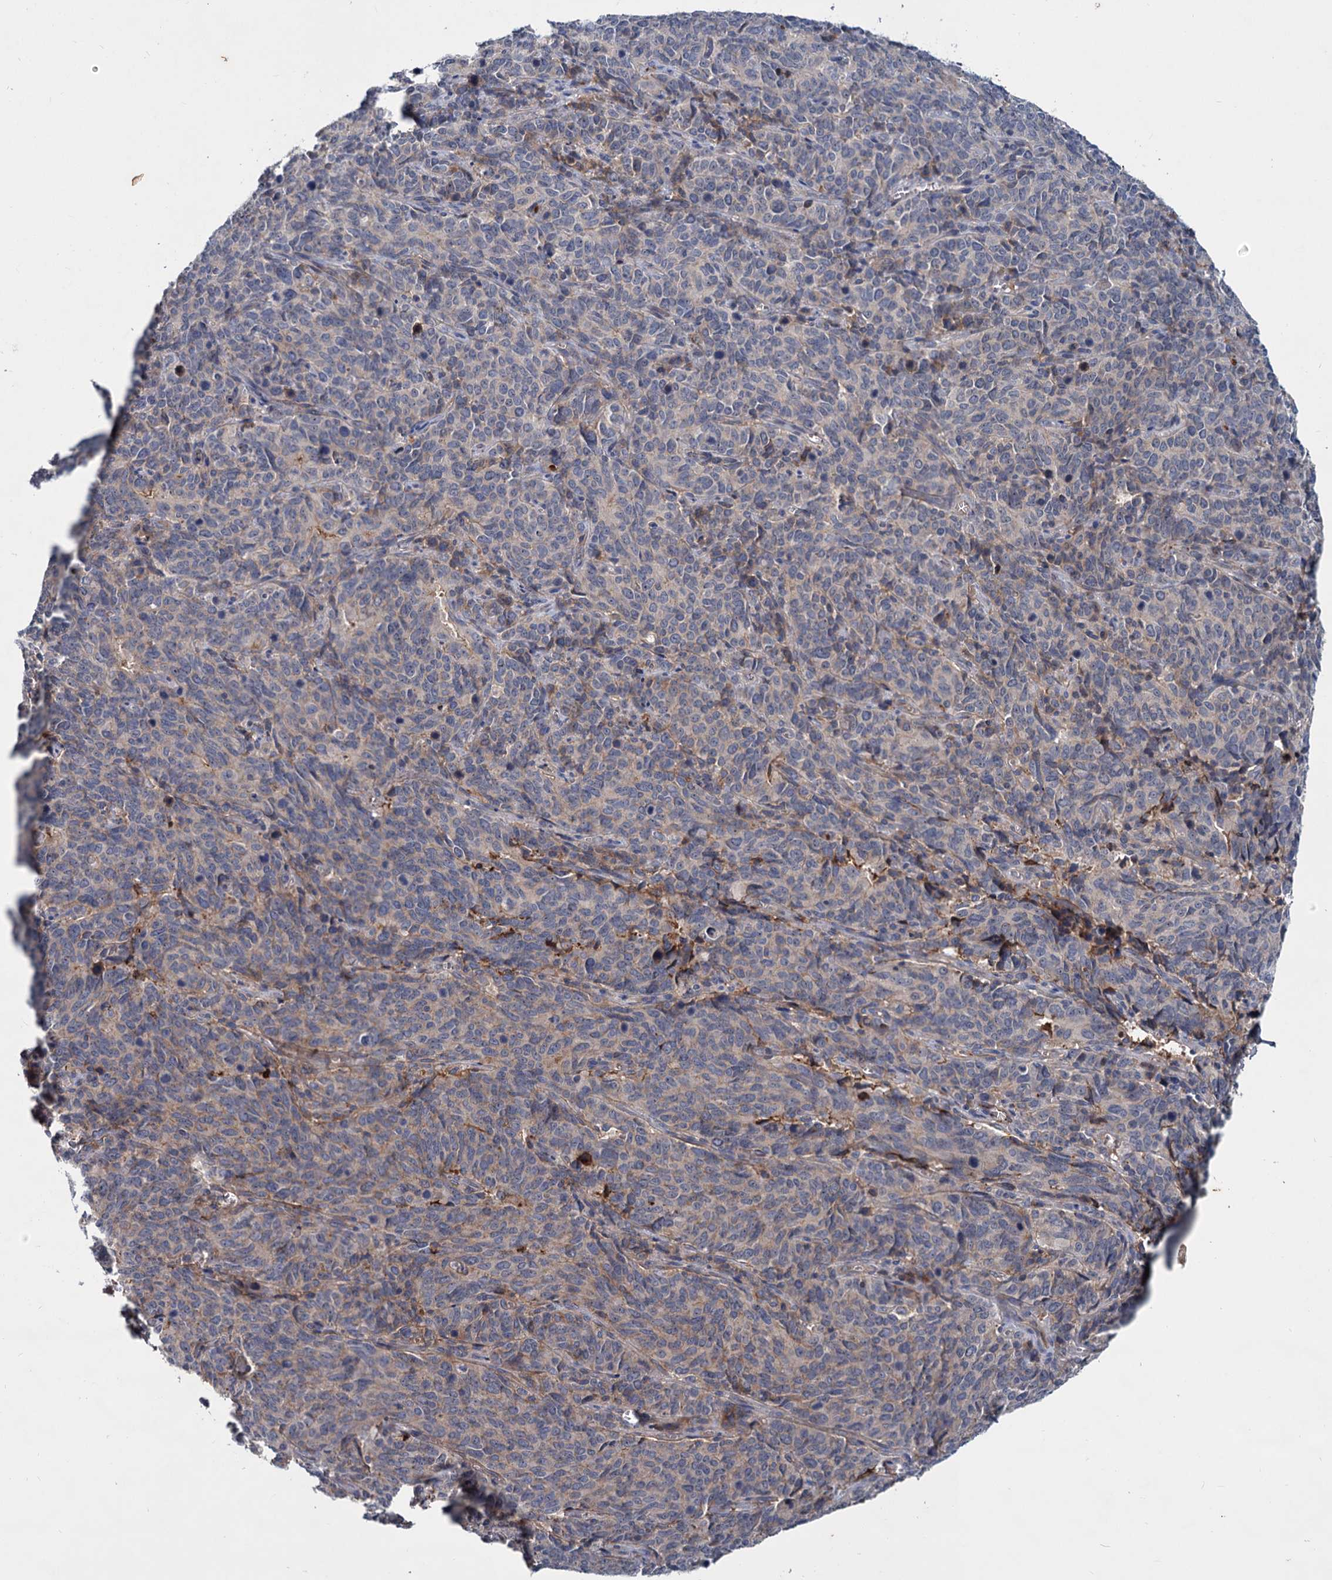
{"staining": {"intensity": "negative", "quantity": "none", "location": "none"}, "tissue": "cervical cancer", "cell_type": "Tumor cells", "image_type": "cancer", "snomed": [{"axis": "morphology", "description": "Squamous cell carcinoma, NOS"}, {"axis": "topography", "description": "Cervix"}], "caption": "A high-resolution micrograph shows immunohistochemistry staining of cervical squamous cell carcinoma, which displays no significant staining in tumor cells.", "gene": "CHRD", "patient": {"sex": "female", "age": 60}}